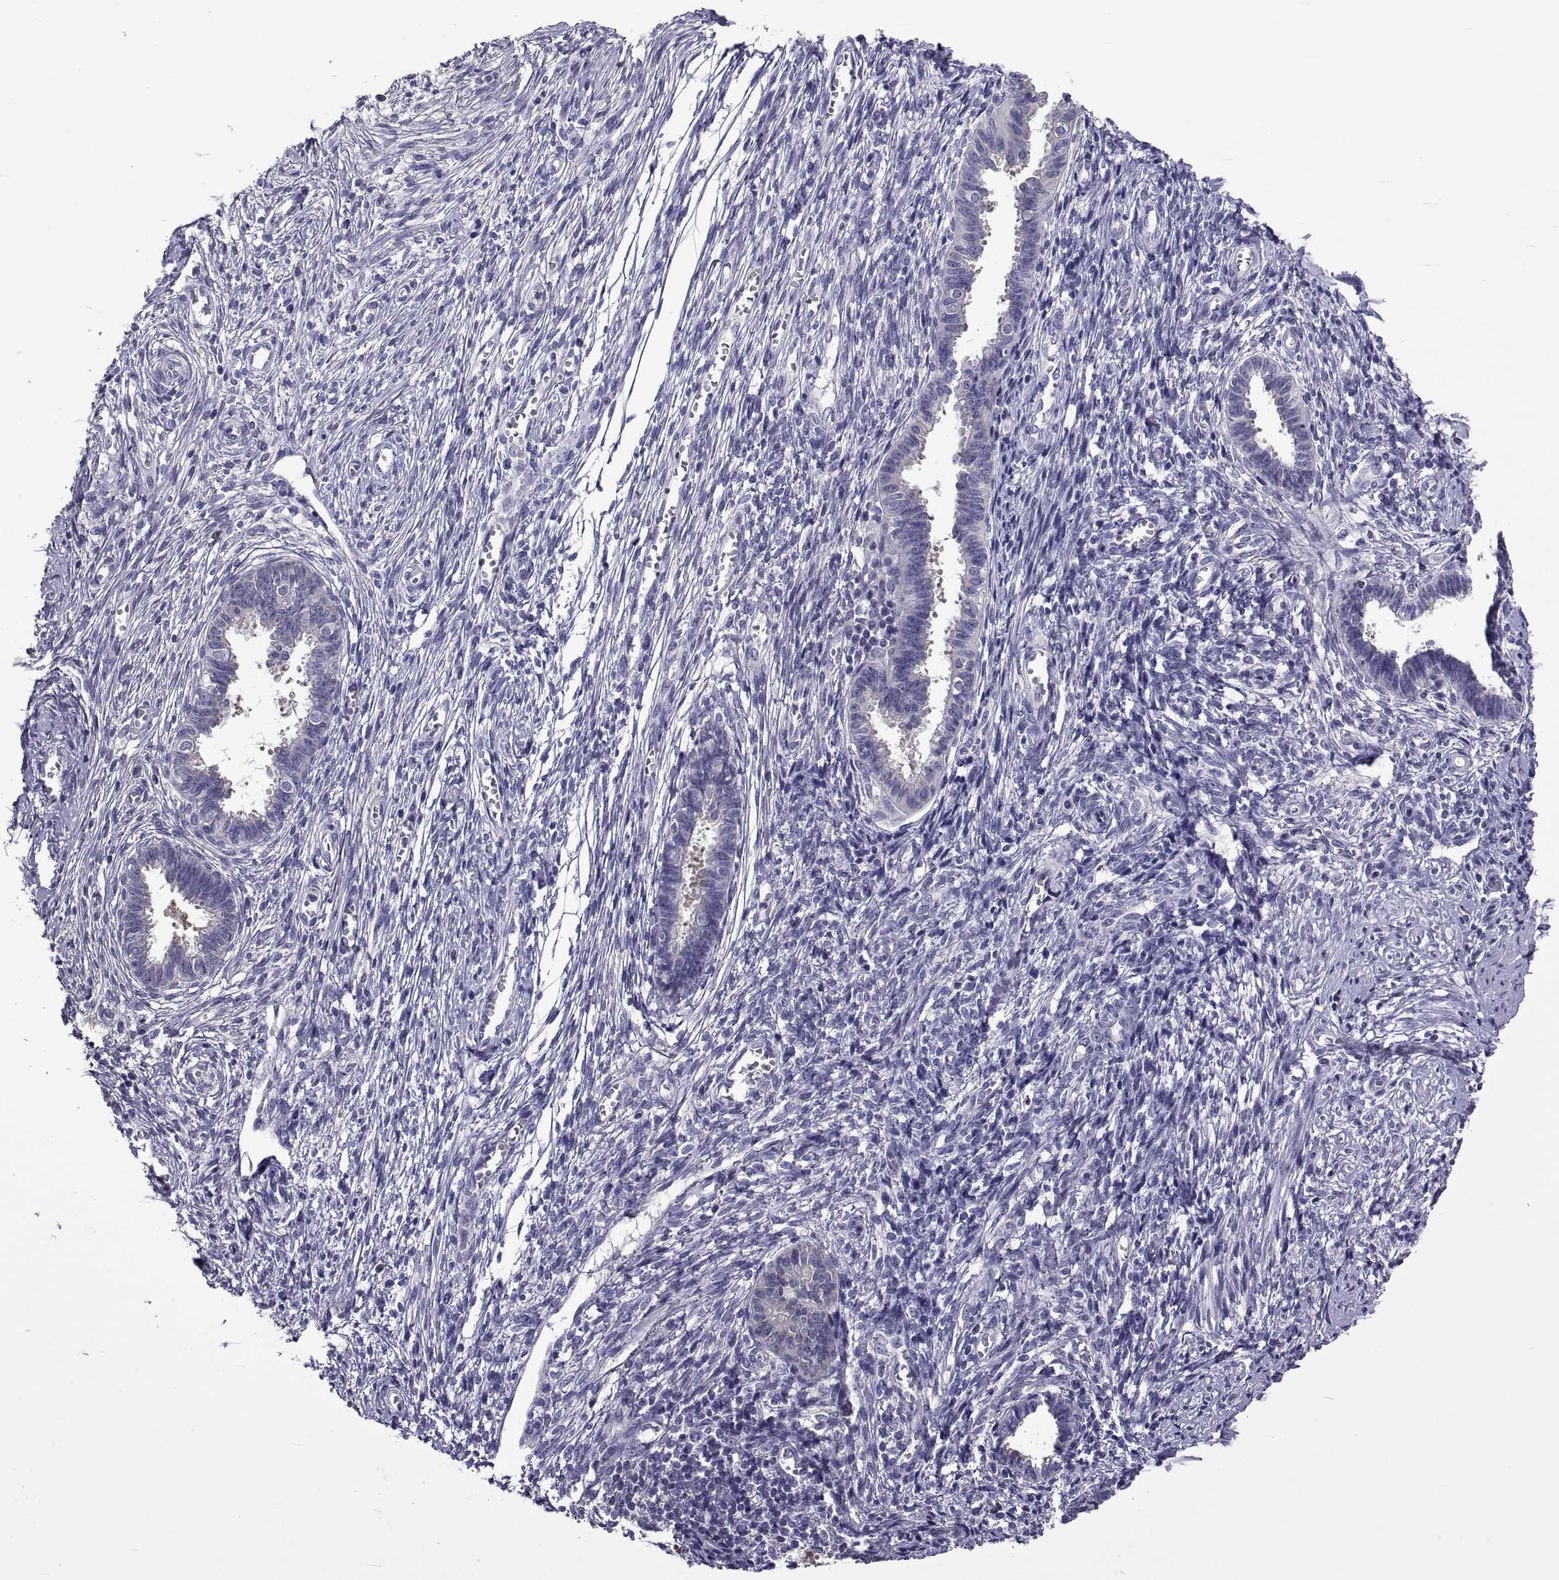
{"staining": {"intensity": "negative", "quantity": "none", "location": "none"}, "tissue": "endometrium", "cell_type": "Cells in endometrial stroma", "image_type": "normal", "snomed": [{"axis": "morphology", "description": "Normal tissue, NOS"}, {"axis": "topography", "description": "Cervix"}, {"axis": "topography", "description": "Endometrium"}], "caption": "An immunohistochemistry (IHC) photomicrograph of unremarkable endometrium is shown. There is no staining in cells in endometrial stroma of endometrium. (Brightfield microscopy of DAB immunohistochemistry at high magnification).", "gene": "TMC3", "patient": {"sex": "female", "age": 37}}